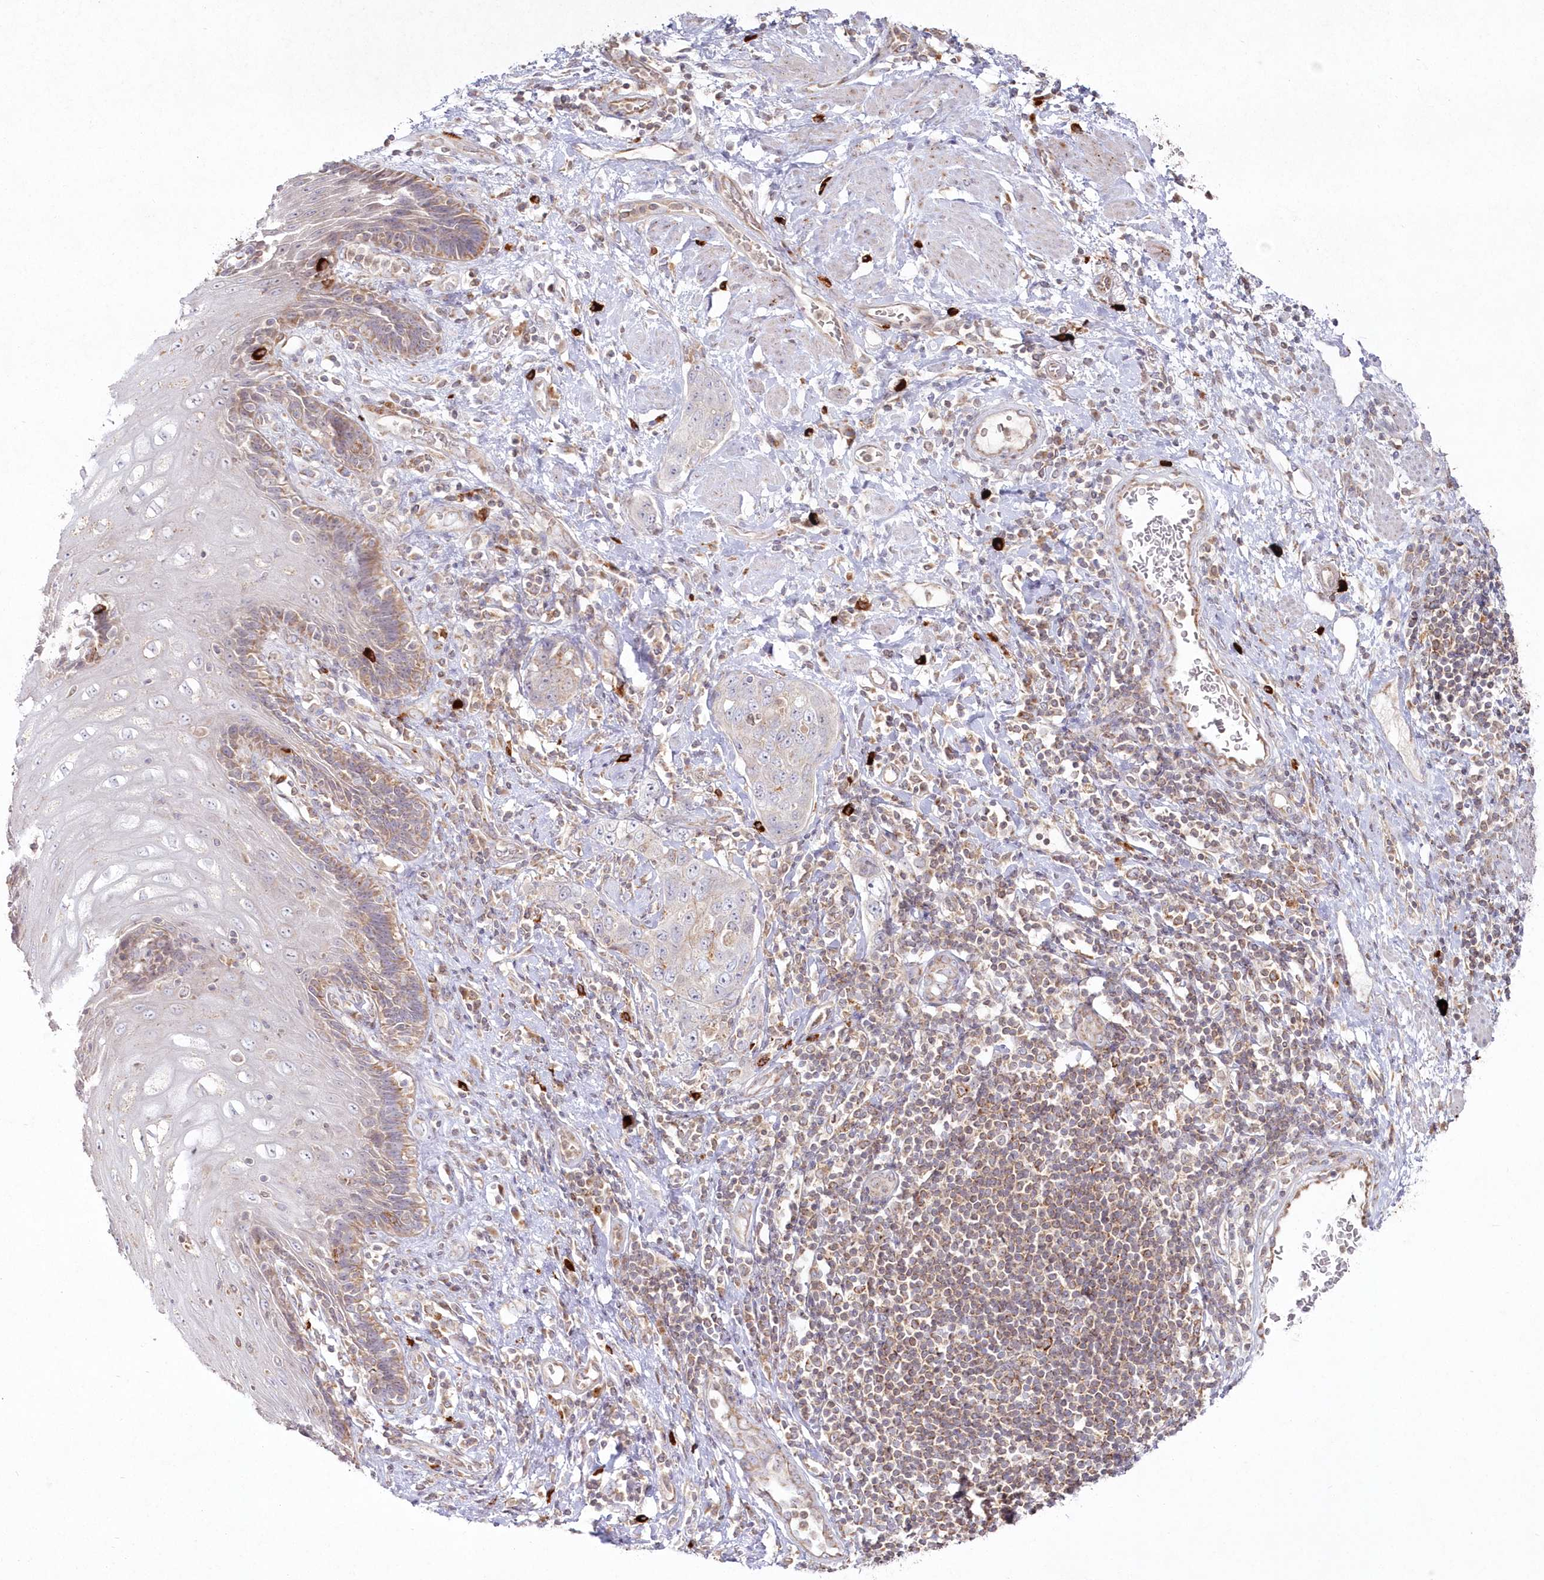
{"staining": {"intensity": "negative", "quantity": "none", "location": "none"}, "tissue": "stomach cancer", "cell_type": "Tumor cells", "image_type": "cancer", "snomed": [{"axis": "morphology", "description": "Adenocarcinoma, NOS"}, {"axis": "topography", "description": "Stomach"}], "caption": "A photomicrograph of adenocarcinoma (stomach) stained for a protein demonstrates no brown staining in tumor cells. (Brightfield microscopy of DAB IHC at high magnification).", "gene": "ARSB", "patient": {"sex": "male", "age": 48}}